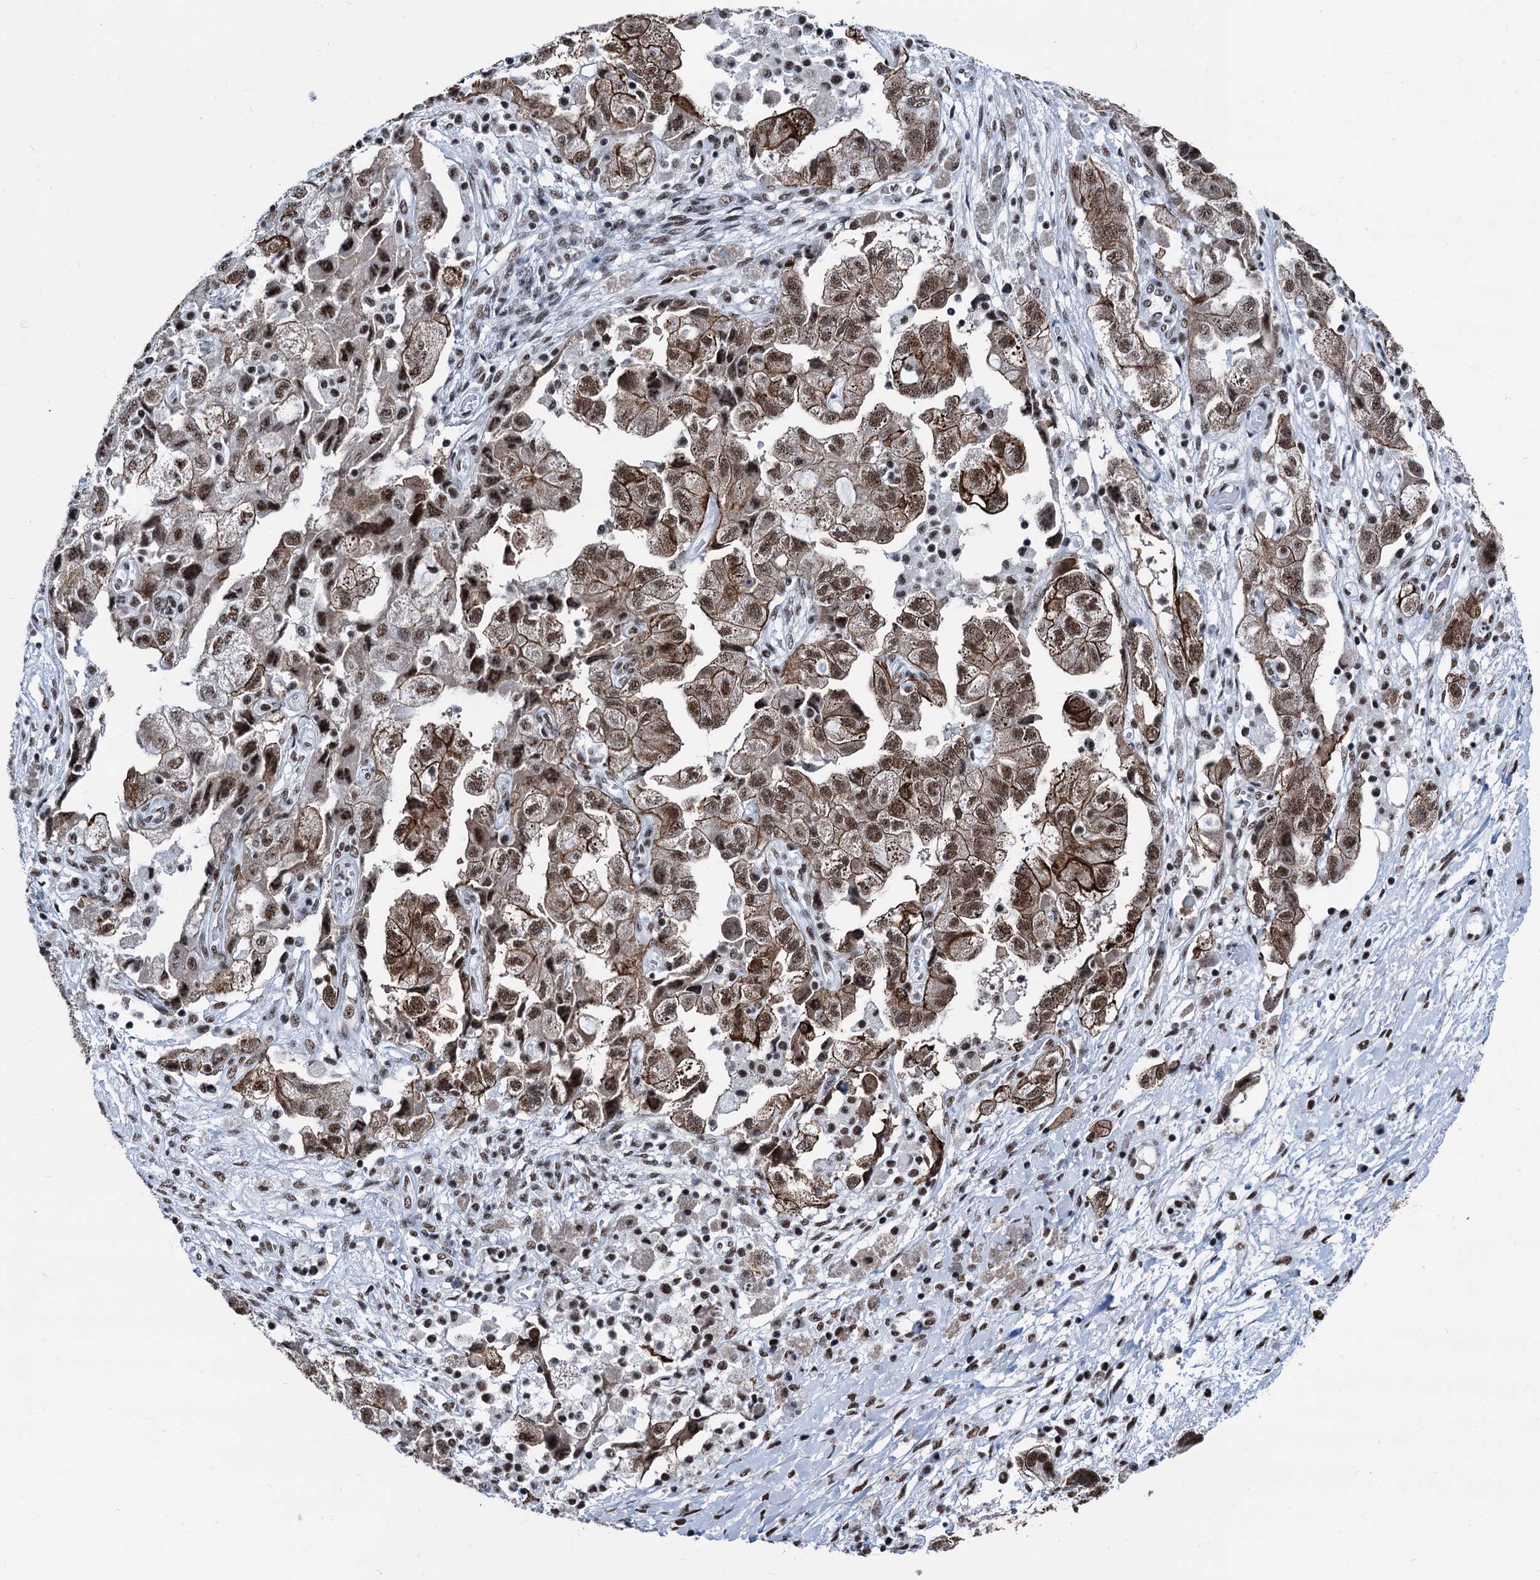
{"staining": {"intensity": "moderate", "quantity": ">75%", "location": "cytoplasmic/membranous,nuclear"}, "tissue": "ovarian cancer", "cell_type": "Tumor cells", "image_type": "cancer", "snomed": [{"axis": "morphology", "description": "Carcinoma, NOS"}, {"axis": "morphology", "description": "Cystadenocarcinoma, serous, NOS"}, {"axis": "topography", "description": "Ovary"}], "caption": "Tumor cells reveal moderate cytoplasmic/membranous and nuclear positivity in approximately >75% of cells in carcinoma (ovarian). The staining was performed using DAB (3,3'-diaminobenzidine), with brown indicating positive protein expression. Nuclei are stained blue with hematoxylin.", "gene": "DDX23", "patient": {"sex": "female", "age": 69}}